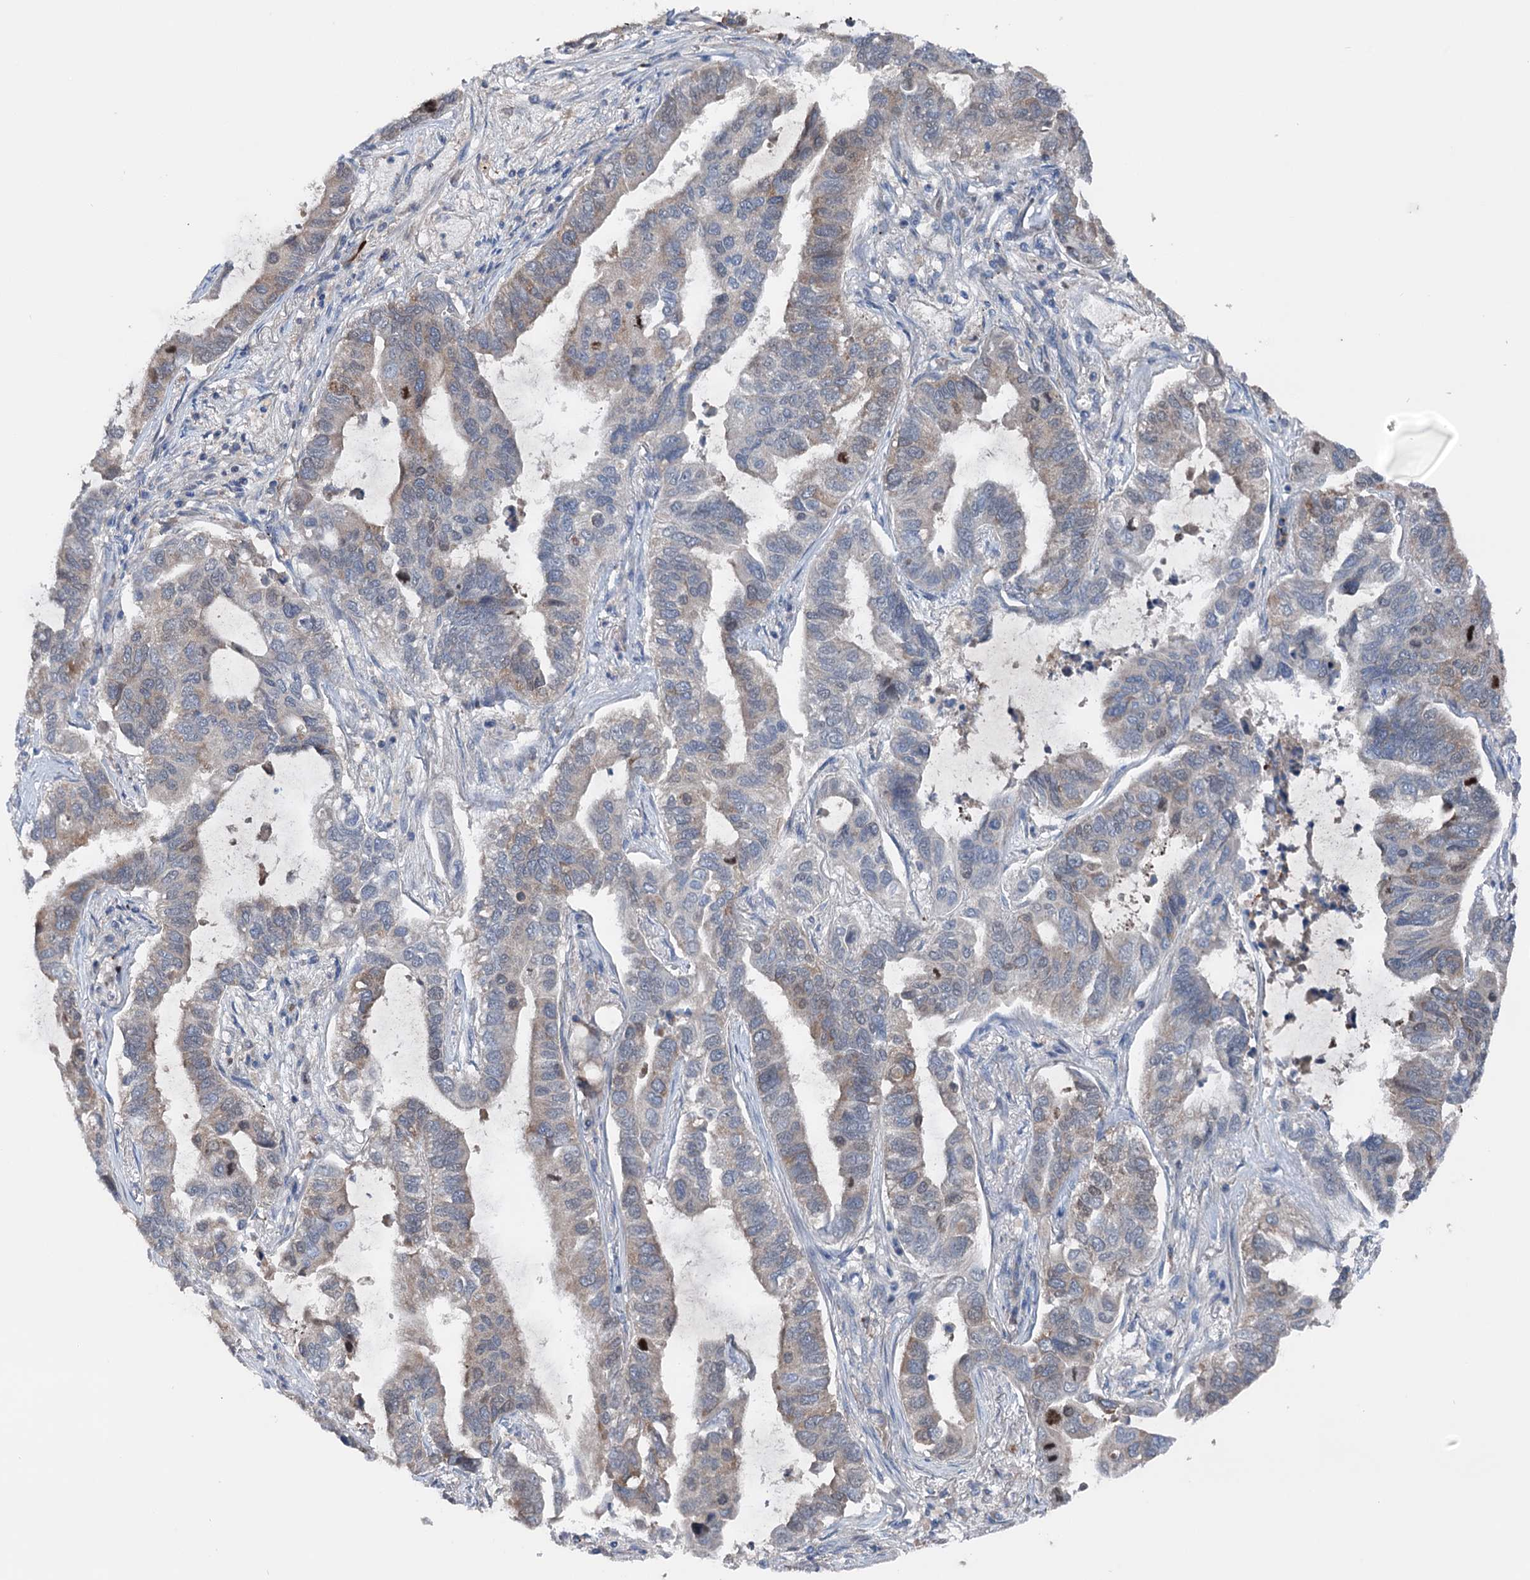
{"staining": {"intensity": "weak", "quantity": "<25%", "location": "cytoplasmic/membranous"}, "tissue": "lung cancer", "cell_type": "Tumor cells", "image_type": "cancer", "snomed": [{"axis": "morphology", "description": "Adenocarcinoma, NOS"}, {"axis": "topography", "description": "Lung"}], "caption": "There is no significant expression in tumor cells of lung adenocarcinoma.", "gene": "NCAPD2", "patient": {"sex": "male", "age": 64}}